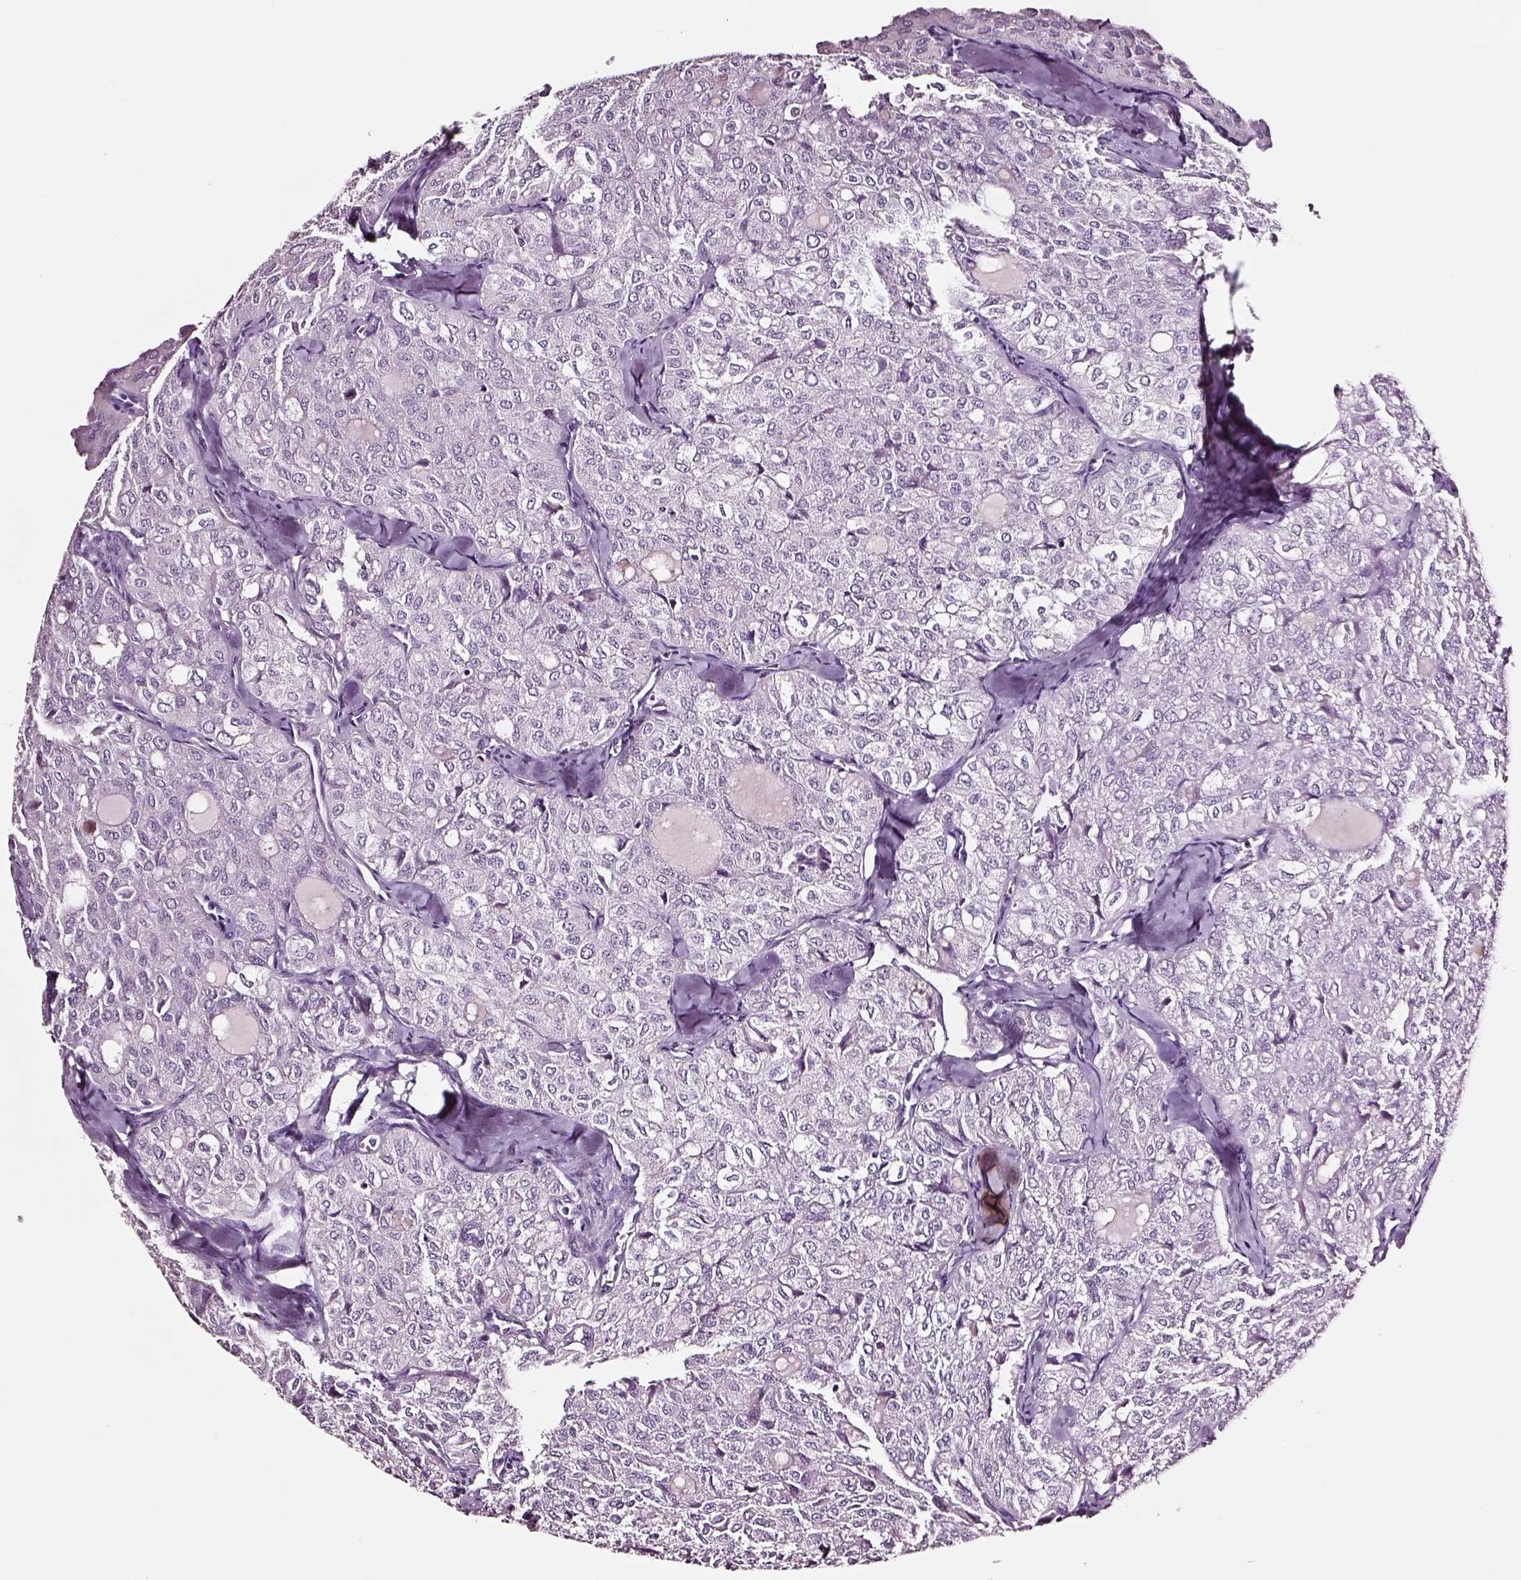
{"staining": {"intensity": "negative", "quantity": "none", "location": "none"}, "tissue": "thyroid cancer", "cell_type": "Tumor cells", "image_type": "cancer", "snomed": [{"axis": "morphology", "description": "Follicular adenoma carcinoma, NOS"}, {"axis": "topography", "description": "Thyroid gland"}], "caption": "IHC of human thyroid cancer reveals no staining in tumor cells. (DAB immunohistochemistry with hematoxylin counter stain).", "gene": "DPEP1", "patient": {"sex": "male", "age": 75}}